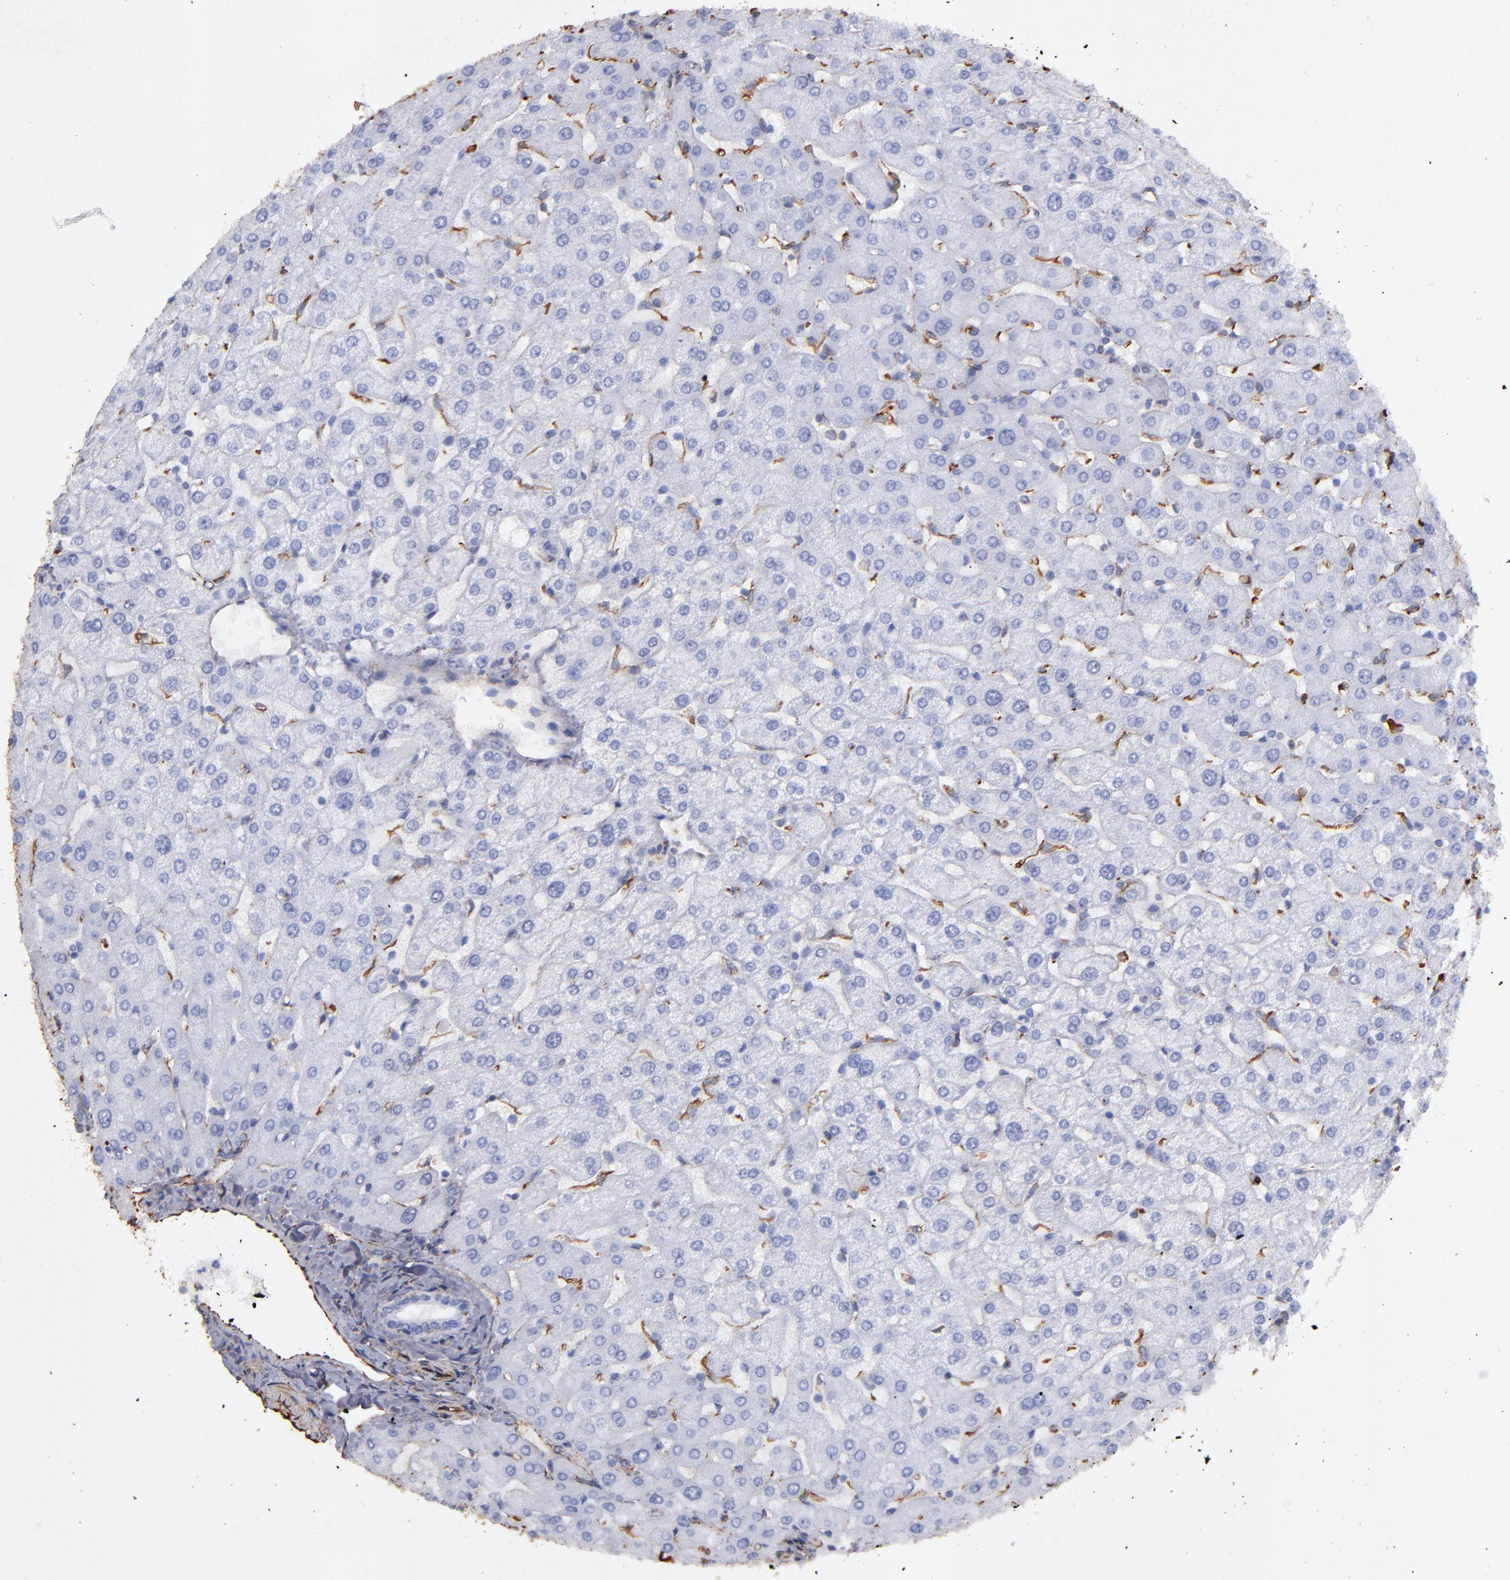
{"staining": {"intensity": "moderate", "quantity": "25%-75%", "location": "cytoplasmic/membranous"}, "tissue": "liver", "cell_type": "Cholangiocytes", "image_type": "normal", "snomed": [{"axis": "morphology", "description": "Normal tissue, NOS"}, {"axis": "morphology", "description": "Fibrosis, NOS"}, {"axis": "topography", "description": "Liver"}], "caption": "The immunohistochemical stain labels moderate cytoplasmic/membranous positivity in cholangiocytes of benign liver. The protein of interest is shown in brown color, while the nuclei are stained blue.", "gene": "VIM", "patient": {"sex": "female", "age": 29}}